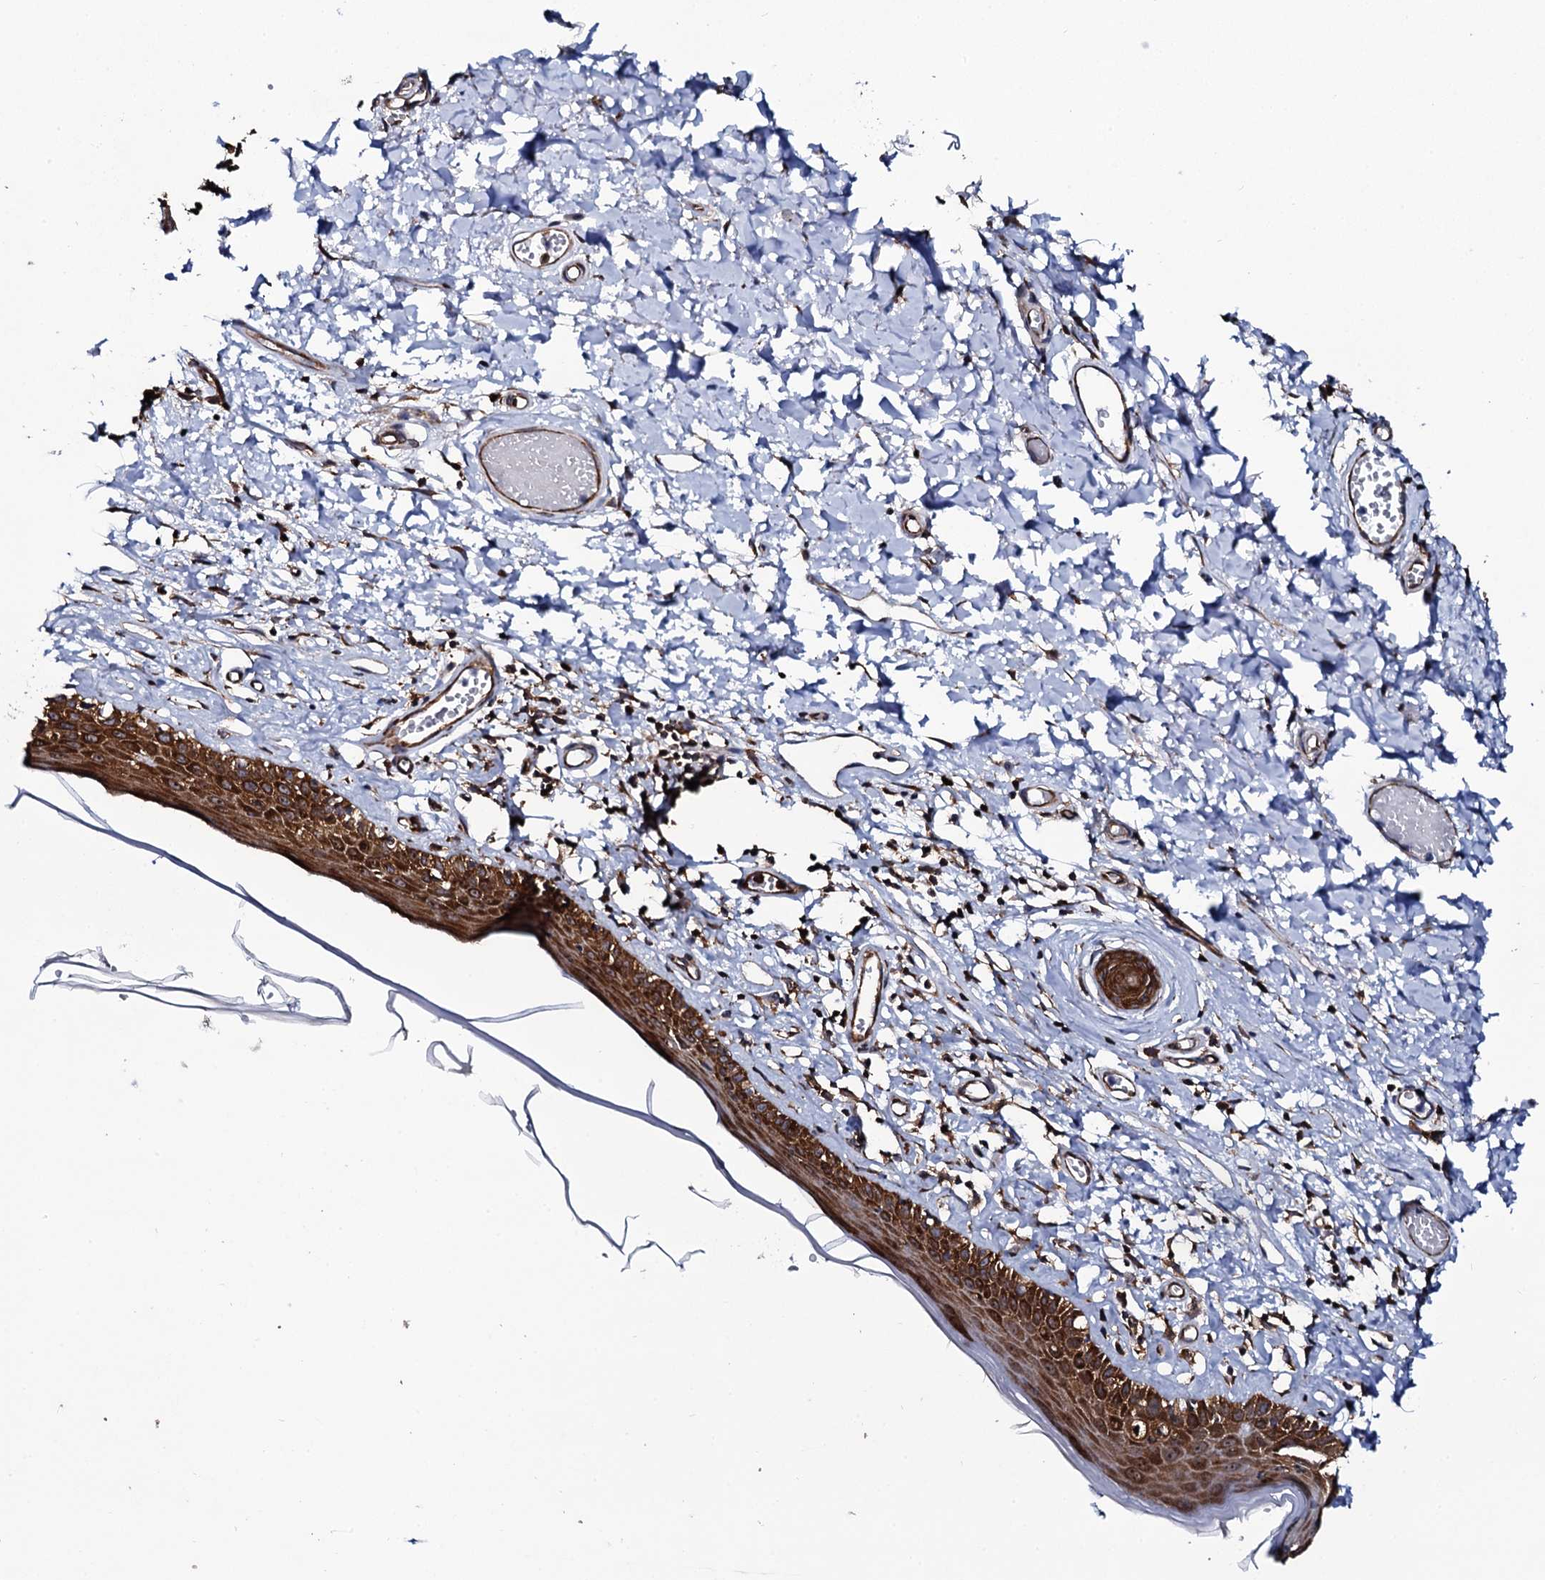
{"staining": {"intensity": "strong", "quantity": ">75%", "location": "cytoplasmic/membranous,nuclear"}, "tissue": "skin", "cell_type": "Epidermal cells", "image_type": "normal", "snomed": [{"axis": "morphology", "description": "Normal tissue, NOS"}, {"axis": "topography", "description": "Adipose tissue"}, {"axis": "topography", "description": "Vascular tissue"}, {"axis": "topography", "description": "Vulva"}, {"axis": "topography", "description": "Peripheral nerve tissue"}], "caption": "Strong cytoplasmic/membranous,nuclear staining is present in approximately >75% of epidermal cells in unremarkable skin. (IHC, brightfield microscopy, high magnification).", "gene": "SPTY2D1", "patient": {"sex": "female", "age": 86}}